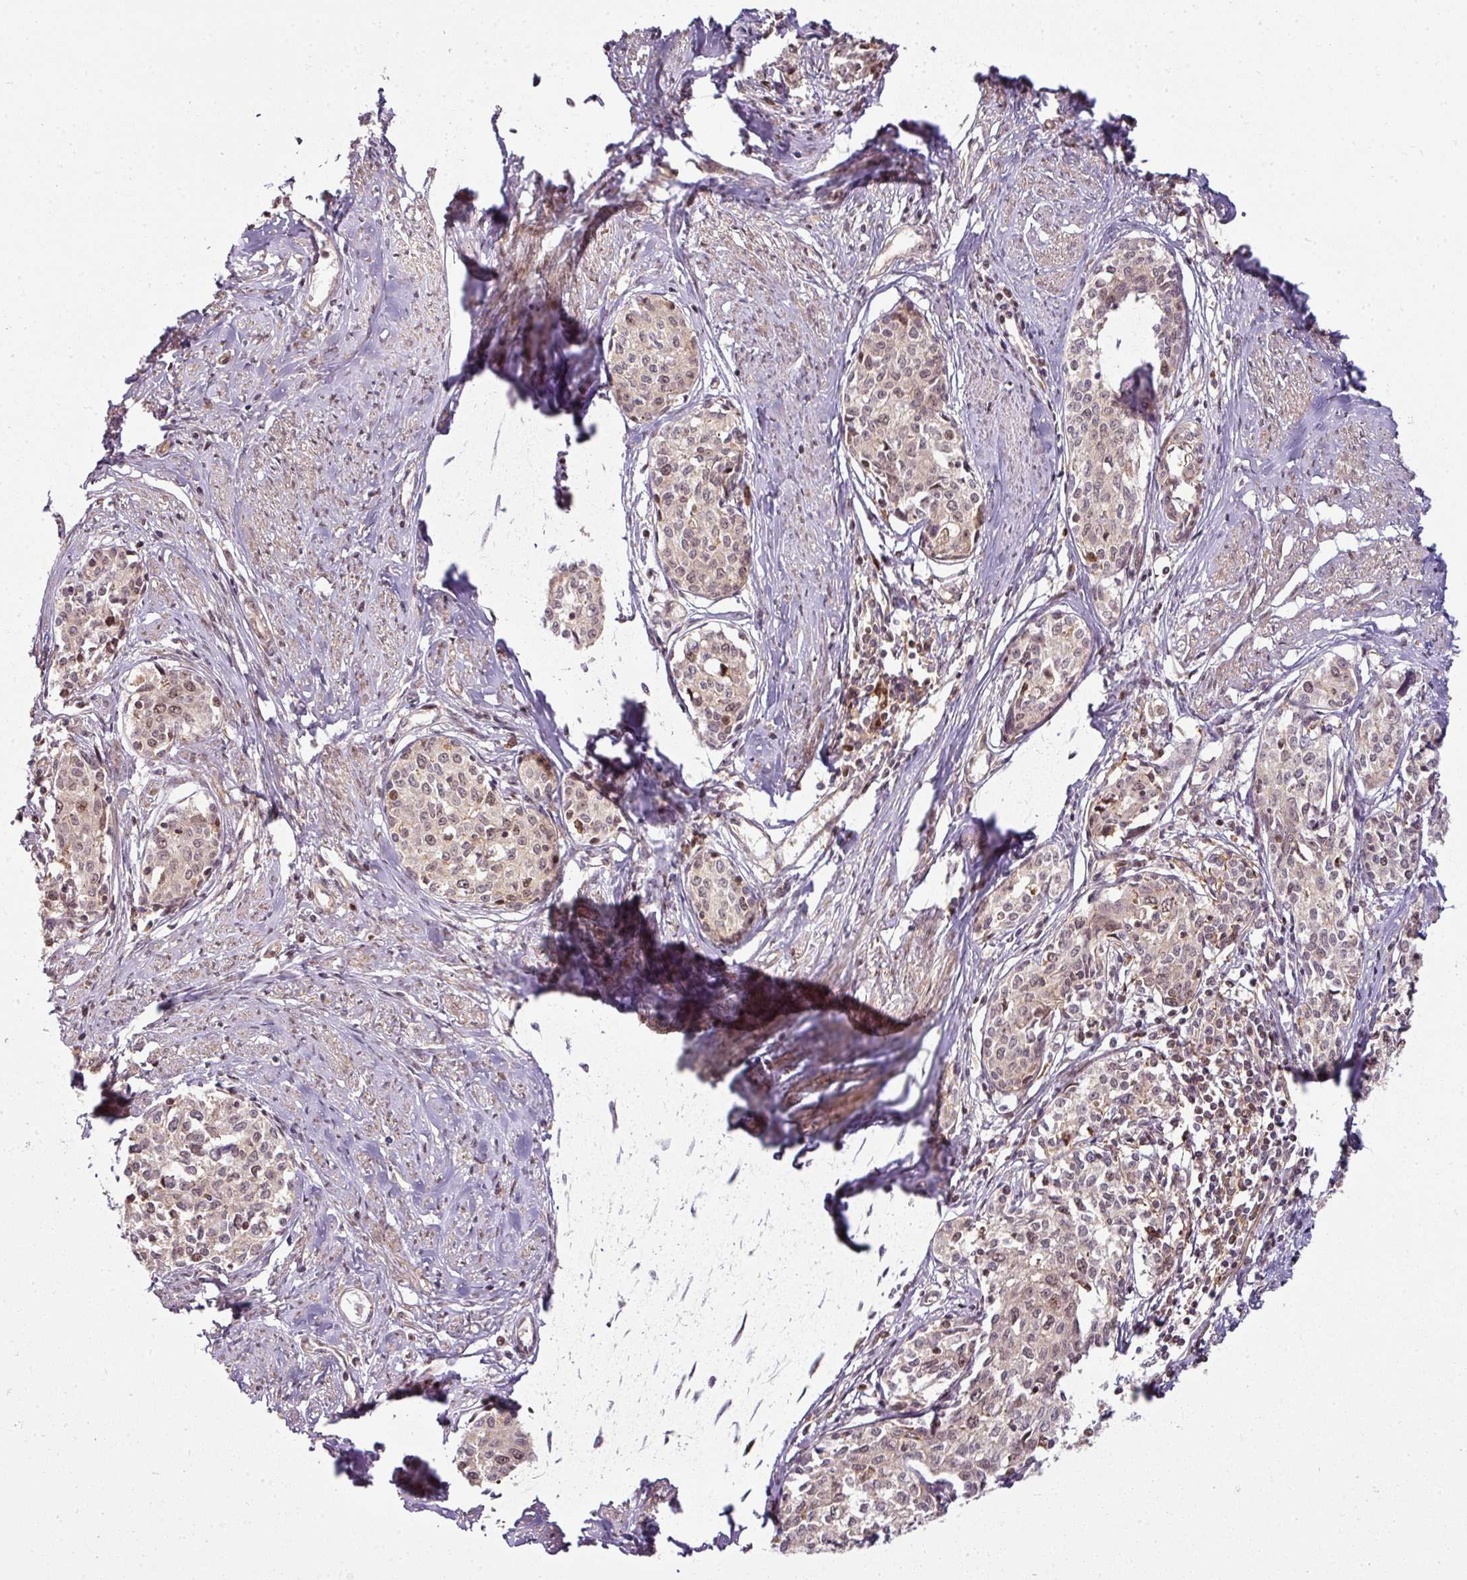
{"staining": {"intensity": "moderate", "quantity": ">75%", "location": "nuclear"}, "tissue": "cervical cancer", "cell_type": "Tumor cells", "image_type": "cancer", "snomed": [{"axis": "morphology", "description": "Squamous cell carcinoma, NOS"}, {"axis": "morphology", "description": "Adenocarcinoma, NOS"}, {"axis": "topography", "description": "Cervix"}], "caption": "A brown stain shows moderate nuclear staining of a protein in adenocarcinoma (cervical) tumor cells.", "gene": "ATAT1", "patient": {"sex": "female", "age": 52}}